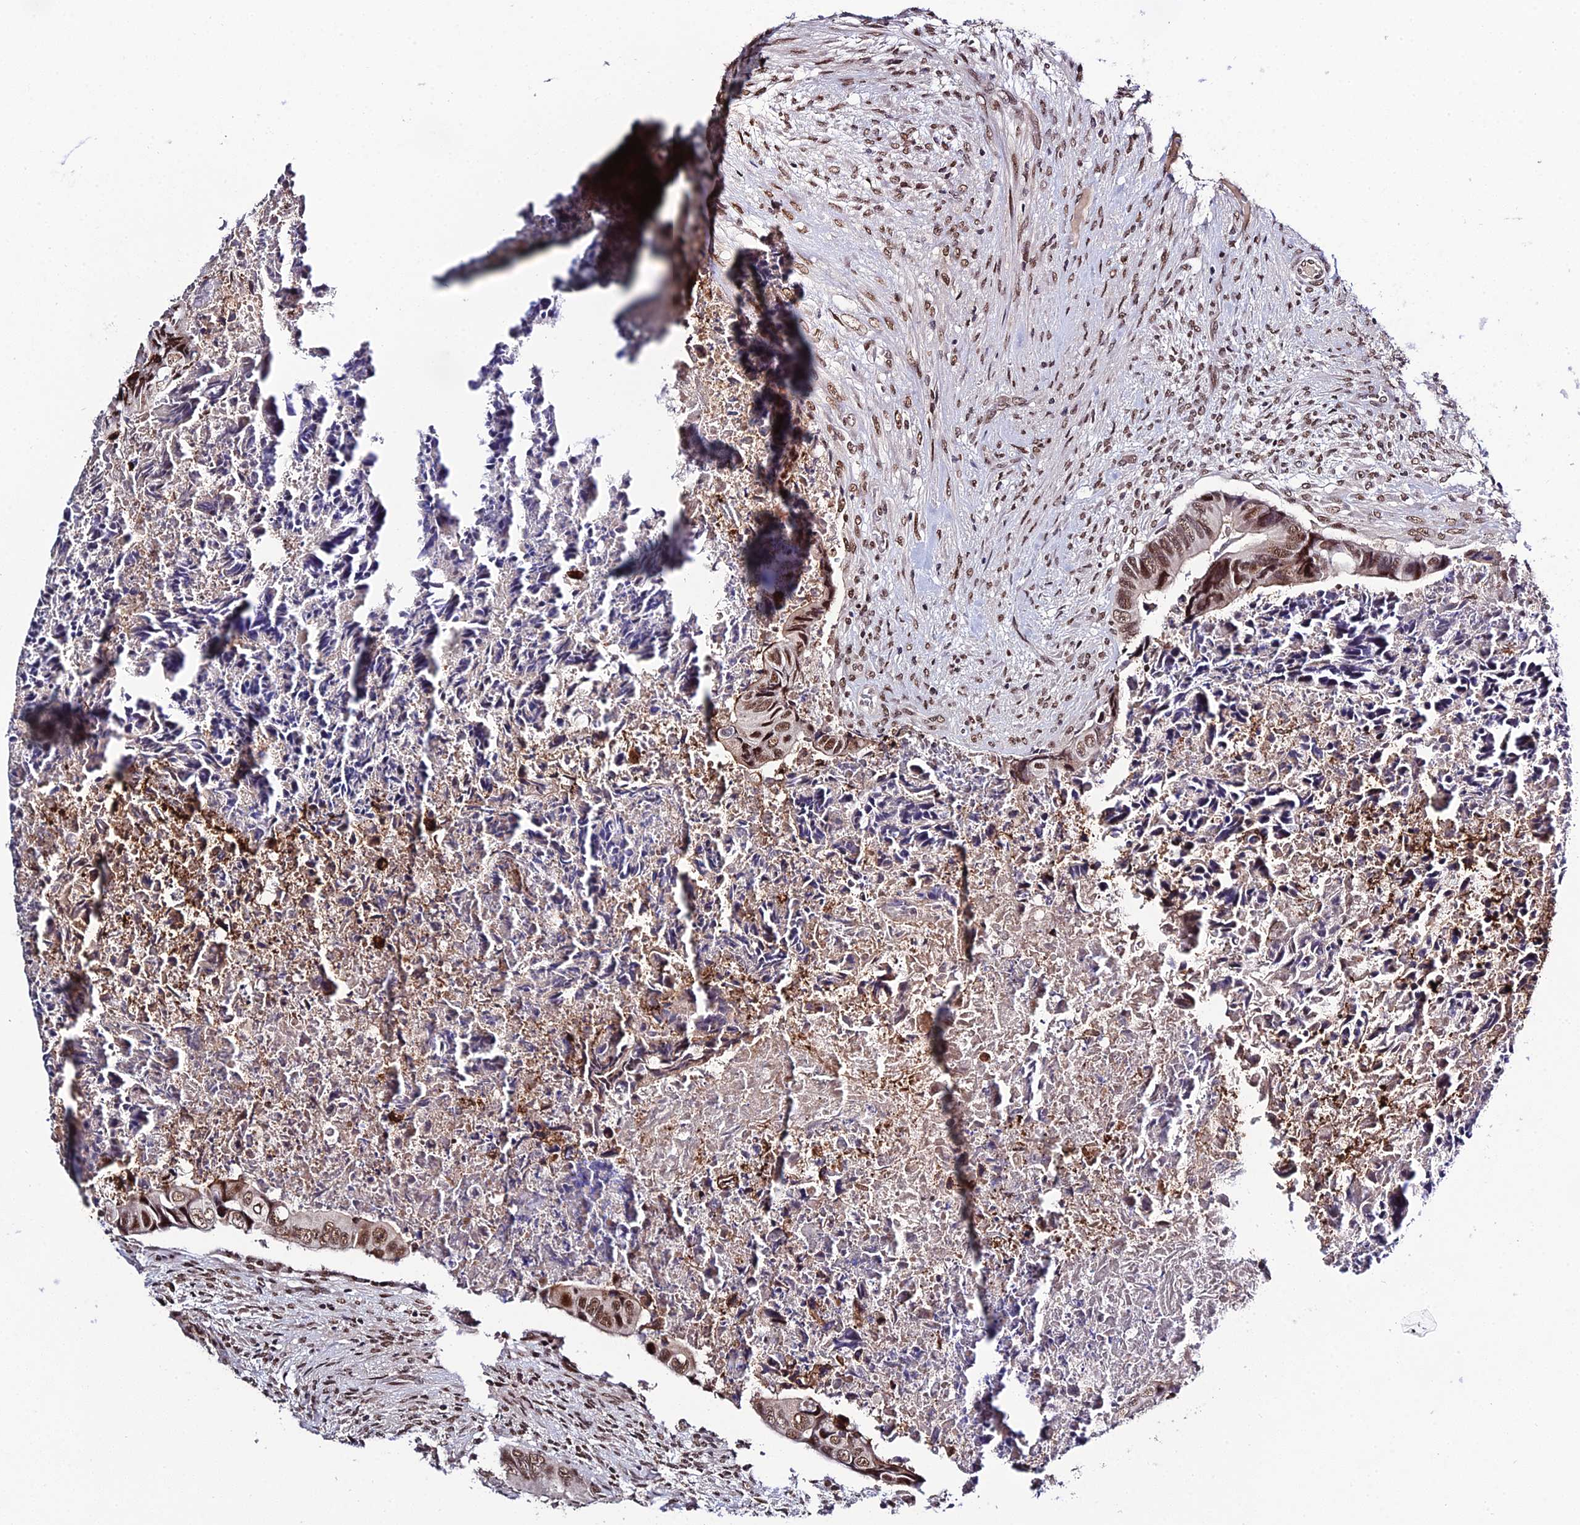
{"staining": {"intensity": "moderate", "quantity": ">75%", "location": "nuclear"}, "tissue": "colorectal cancer", "cell_type": "Tumor cells", "image_type": "cancer", "snomed": [{"axis": "morphology", "description": "Adenocarcinoma, NOS"}, {"axis": "topography", "description": "Rectum"}], "caption": "Protein staining displays moderate nuclear positivity in about >75% of tumor cells in colorectal cancer (adenocarcinoma).", "gene": "SYT15", "patient": {"sex": "female", "age": 78}}